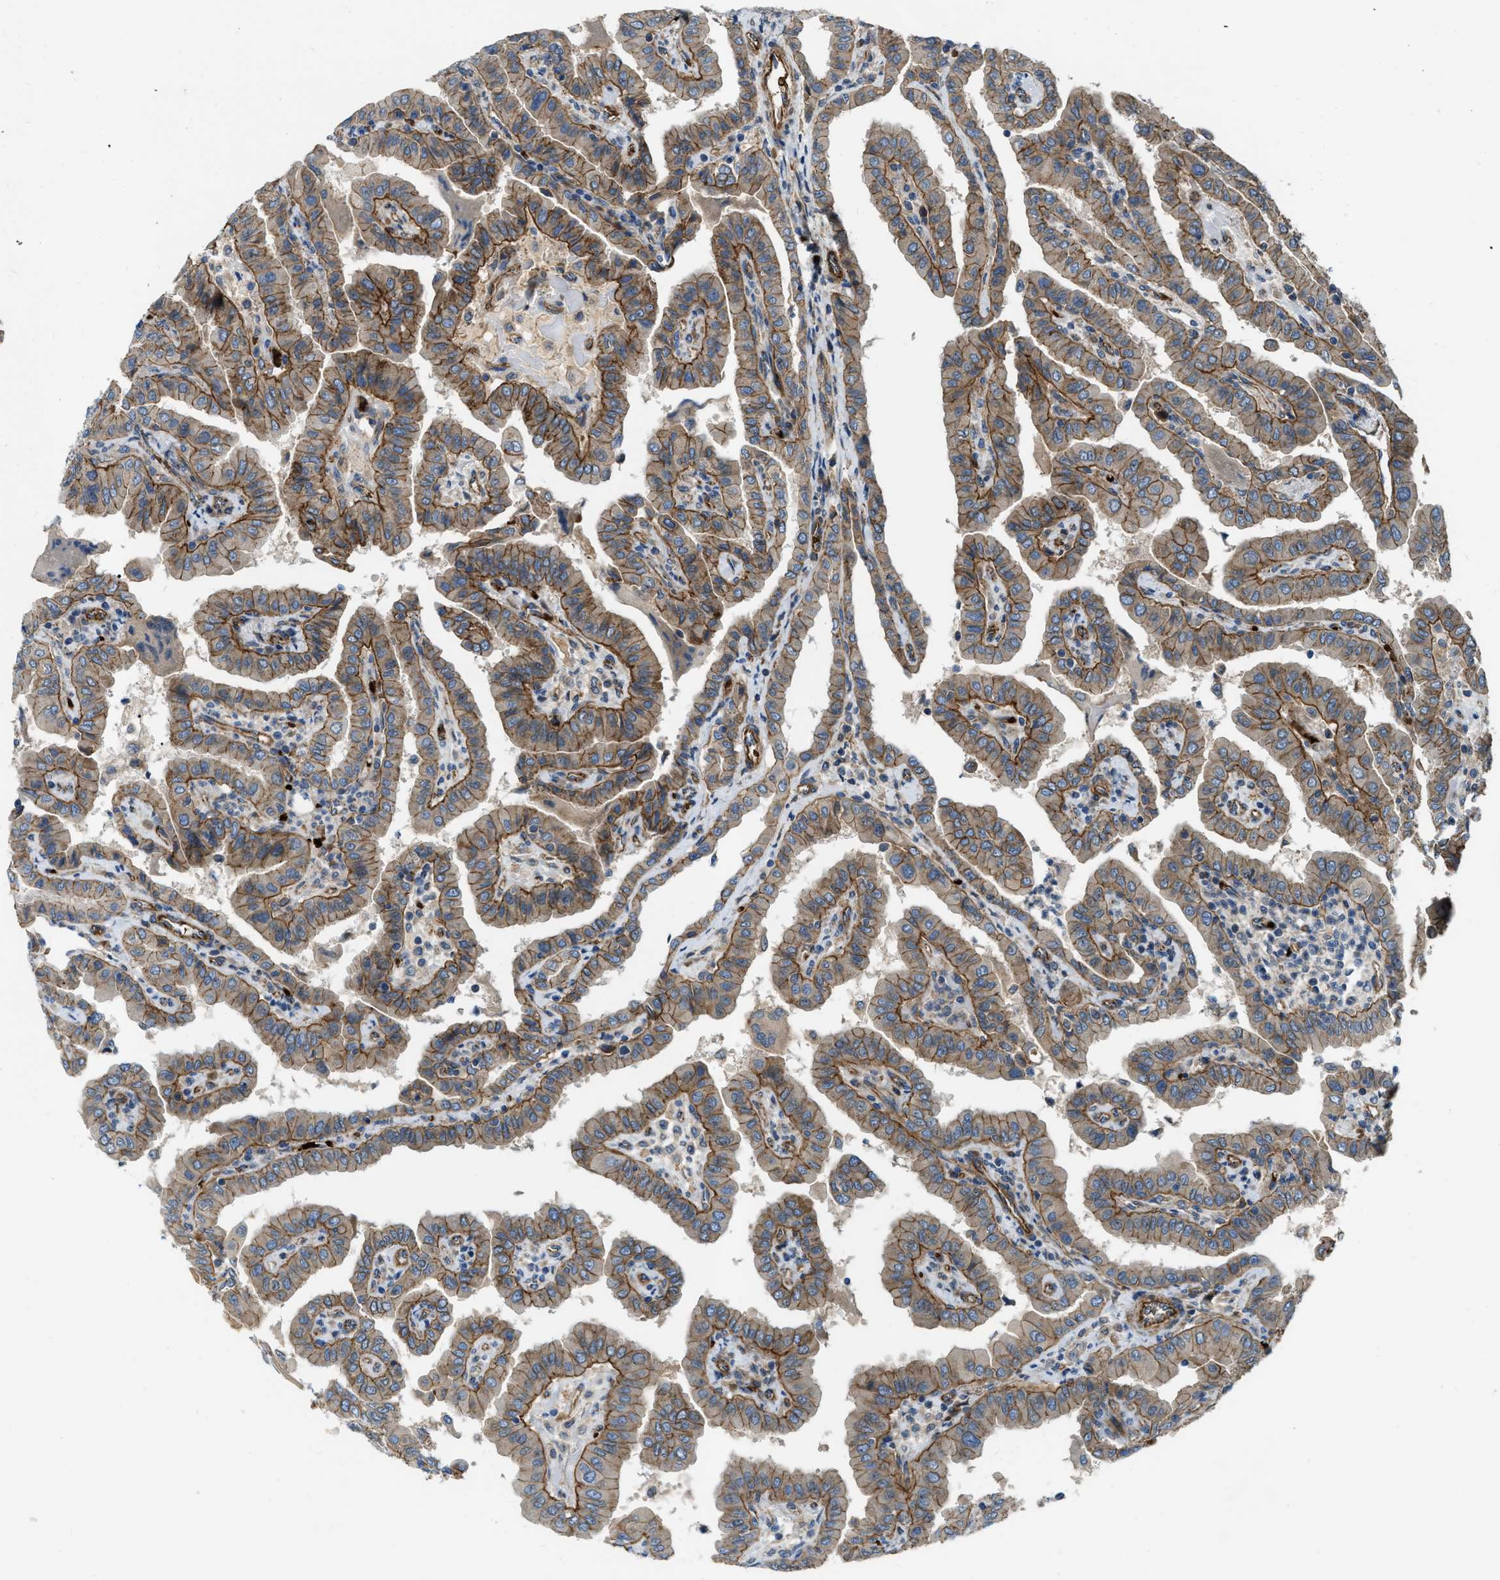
{"staining": {"intensity": "moderate", "quantity": ">75%", "location": "cytoplasmic/membranous"}, "tissue": "thyroid cancer", "cell_type": "Tumor cells", "image_type": "cancer", "snomed": [{"axis": "morphology", "description": "Papillary adenocarcinoma, NOS"}, {"axis": "topography", "description": "Thyroid gland"}], "caption": "Thyroid cancer tissue shows moderate cytoplasmic/membranous positivity in about >75% of tumor cells, visualized by immunohistochemistry. The staining is performed using DAB (3,3'-diaminobenzidine) brown chromogen to label protein expression. The nuclei are counter-stained blue using hematoxylin.", "gene": "ERC1", "patient": {"sex": "male", "age": 33}}